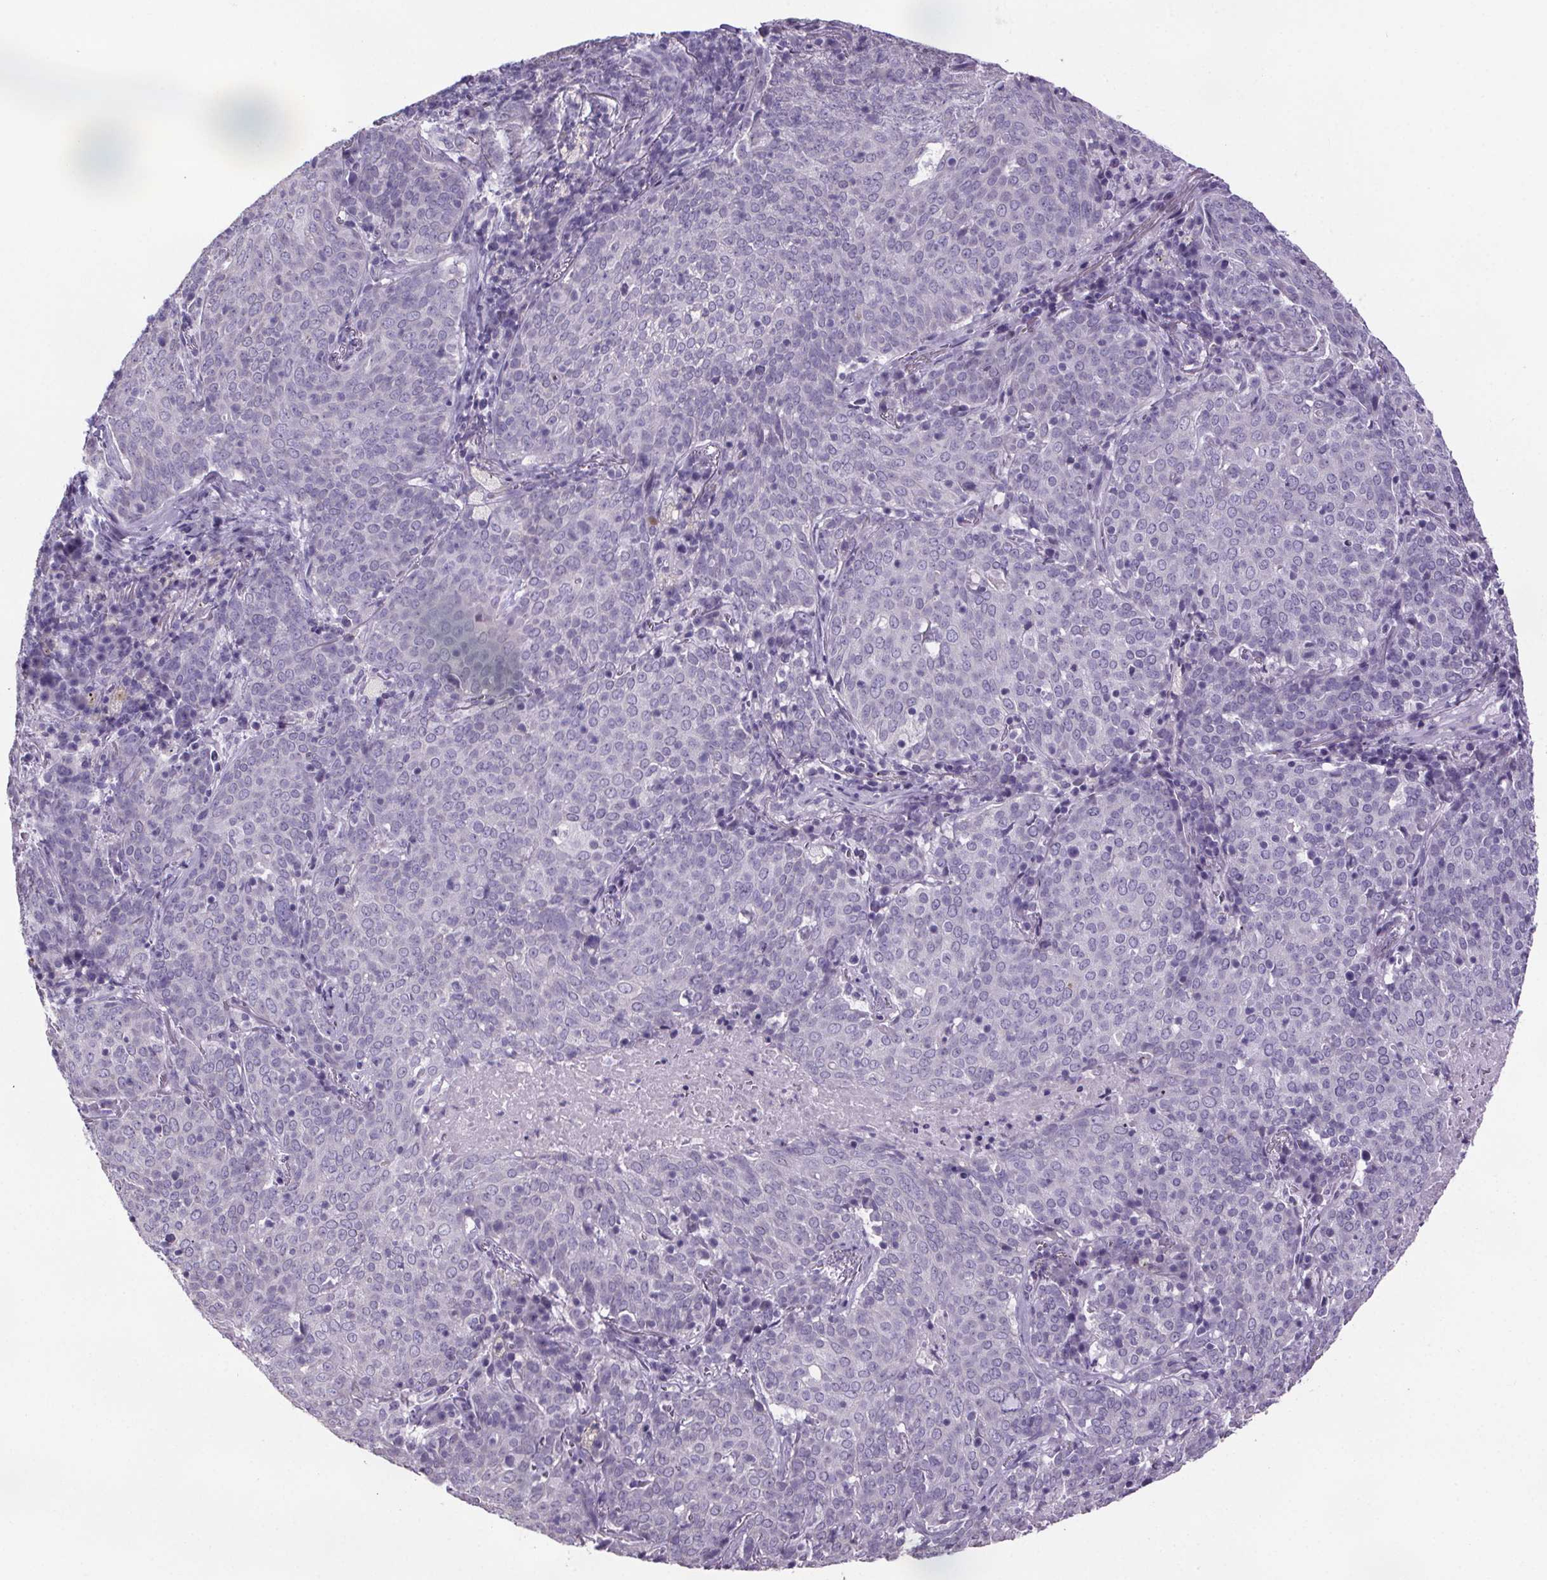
{"staining": {"intensity": "negative", "quantity": "none", "location": "none"}, "tissue": "lung cancer", "cell_type": "Tumor cells", "image_type": "cancer", "snomed": [{"axis": "morphology", "description": "Squamous cell carcinoma, NOS"}, {"axis": "topography", "description": "Lung"}], "caption": "Protein analysis of squamous cell carcinoma (lung) reveals no significant expression in tumor cells. Brightfield microscopy of immunohistochemistry (IHC) stained with DAB (brown) and hematoxylin (blue), captured at high magnification.", "gene": "CUBN", "patient": {"sex": "male", "age": 82}}